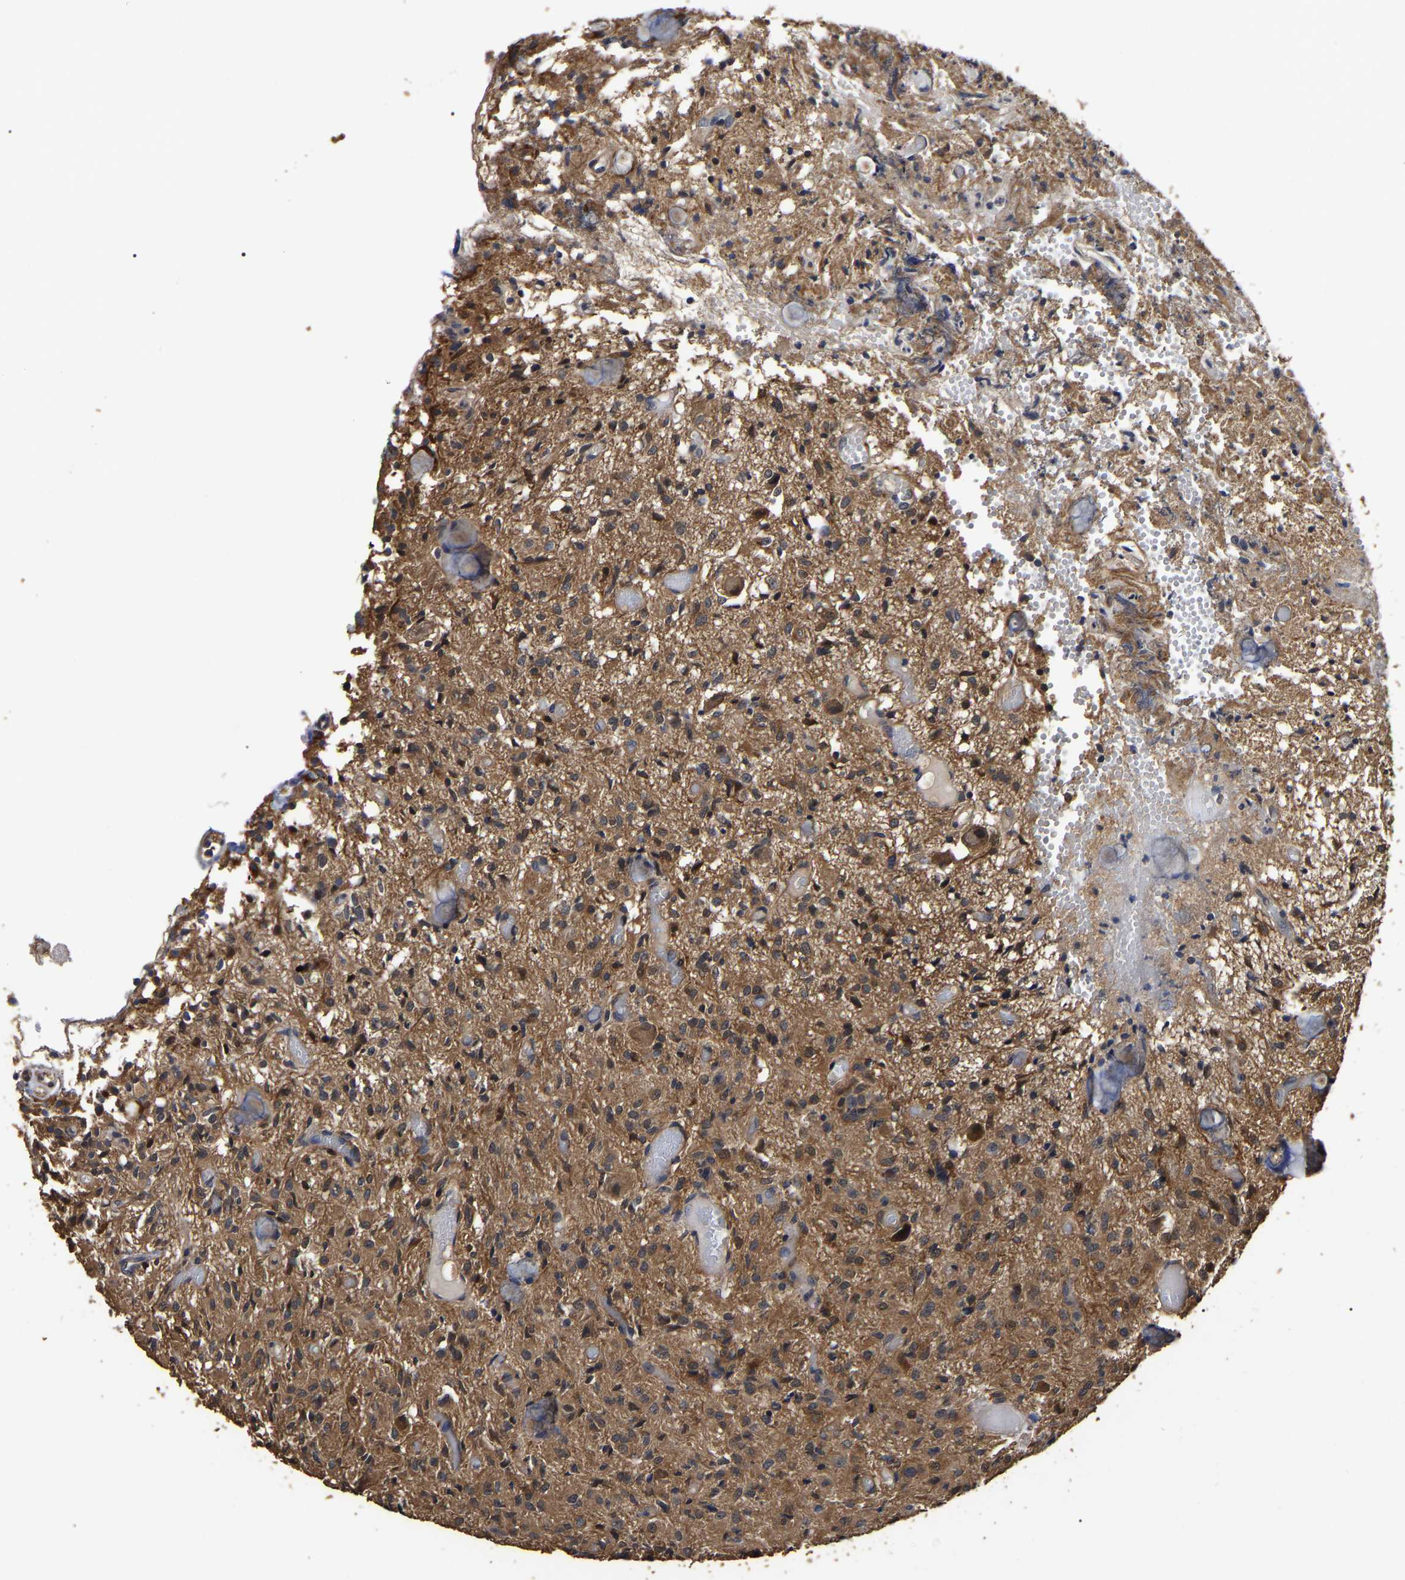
{"staining": {"intensity": "moderate", "quantity": ">75%", "location": "cytoplasmic/membranous"}, "tissue": "glioma", "cell_type": "Tumor cells", "image_type": "cancer", "snomed": [{"axis": "morphology", "description": "Glioma, malignant, High grade"}, {"axis": "topography", "description": "Brain"}], "caption": "Human glioma stained with a protein marker demonstrates moderate staining in tumor cells.", "gene": "STK32C", "patient": {"sex": "female", "age": 59}}